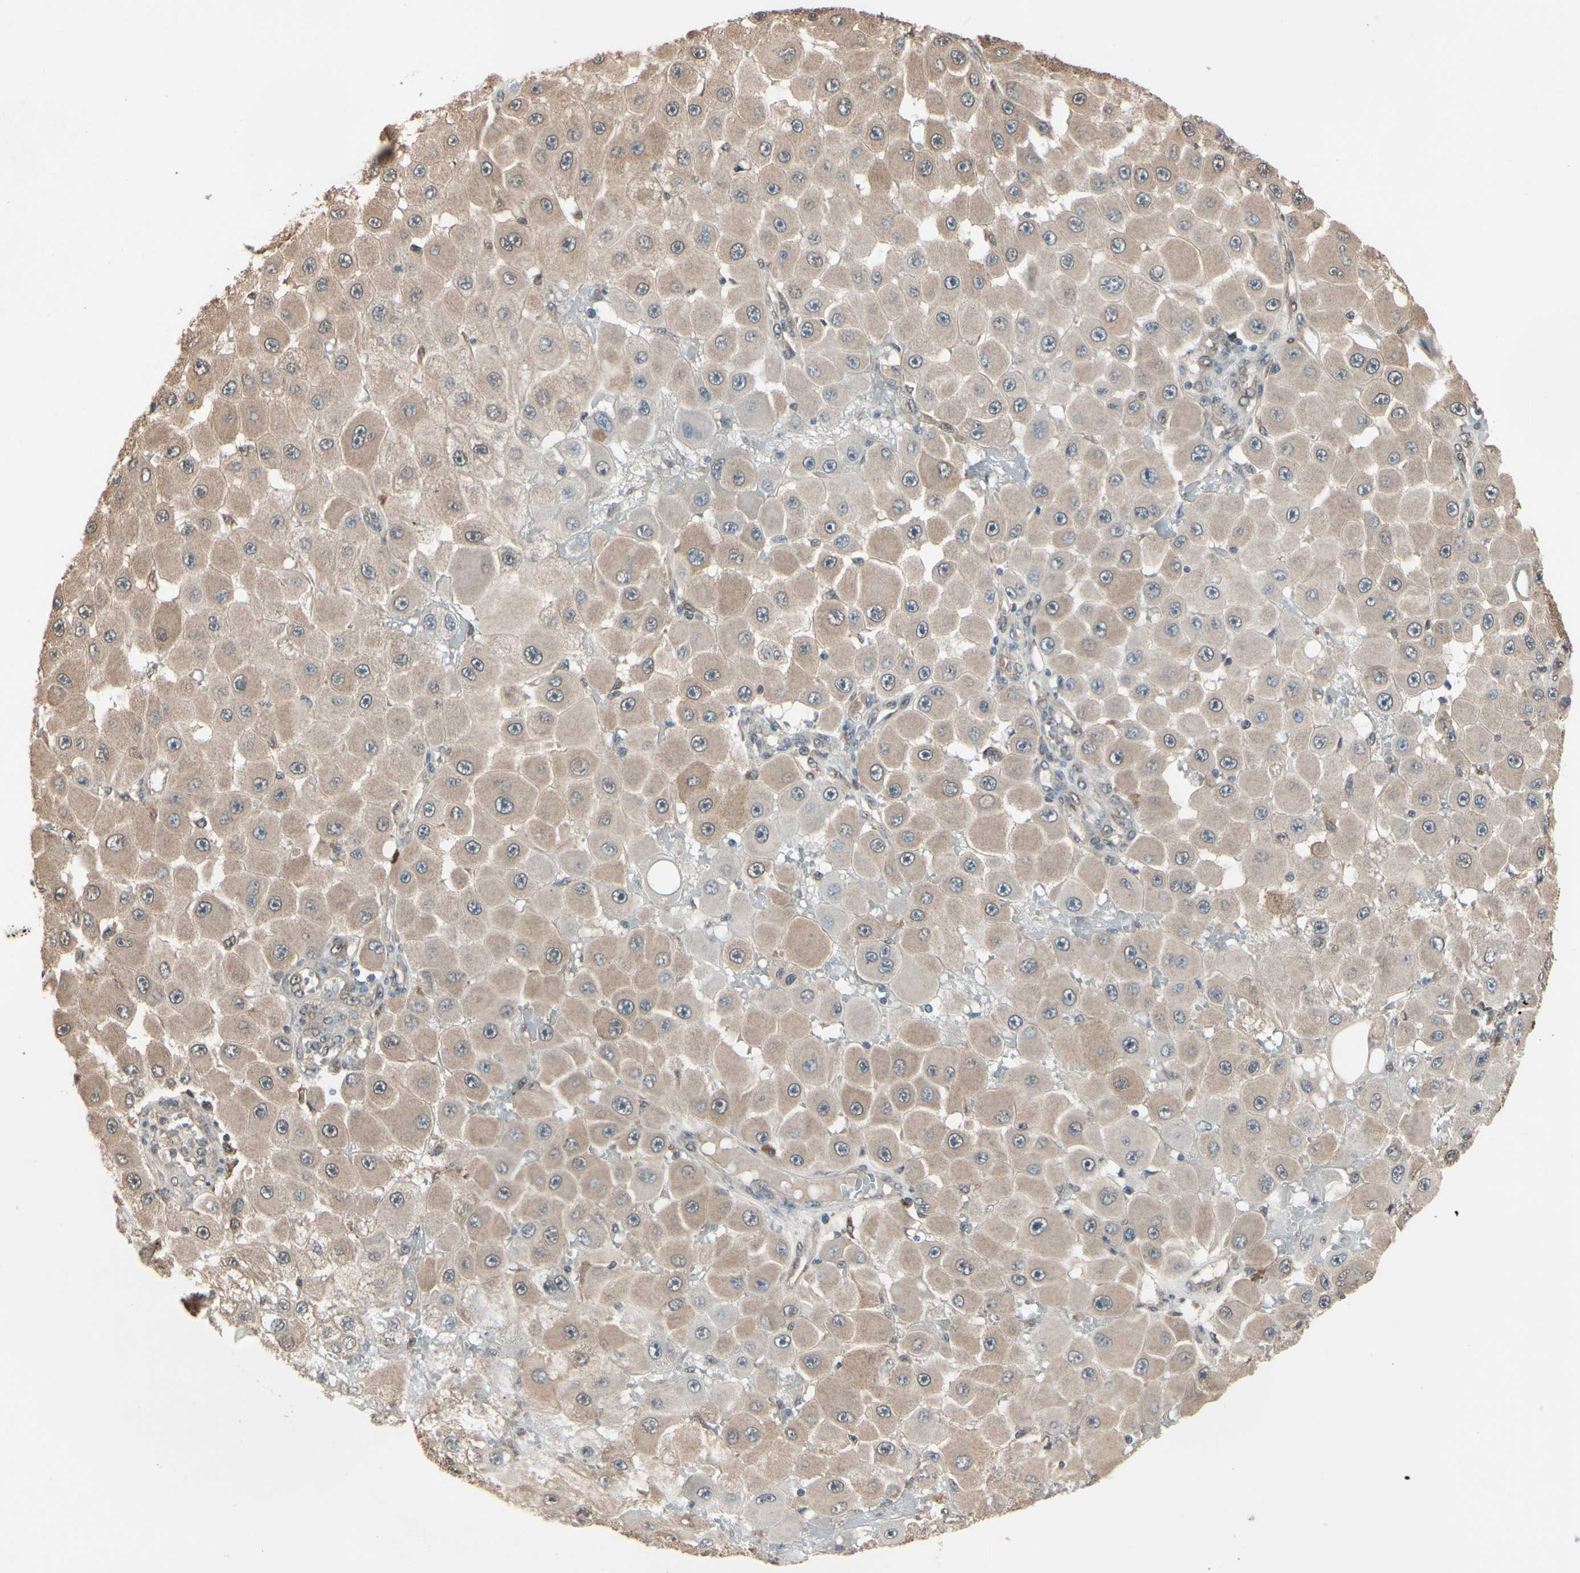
{"staining": {"intensity": "weak", "quantity": ">75%", "location": "cytoplasmic/membranous"}, "tissue": "melanoma", "cell_type": "Tumor cells", "image_type": "cancer", "snomed": [{"axis": "morphology", "description": "Malignant melanoma, NOS"}, {"axis": "topography", "description": "Skin"}], "caption": "The image shows staining of melanoma, revealing weak cytoplasmic/membranous protein positivity (brown color) within tumor cells. (Brightfield microscopy of DAB IHC at high magnification).", "gene": "PNPLA7", "patient": {"sex": "female", "age": 81}}